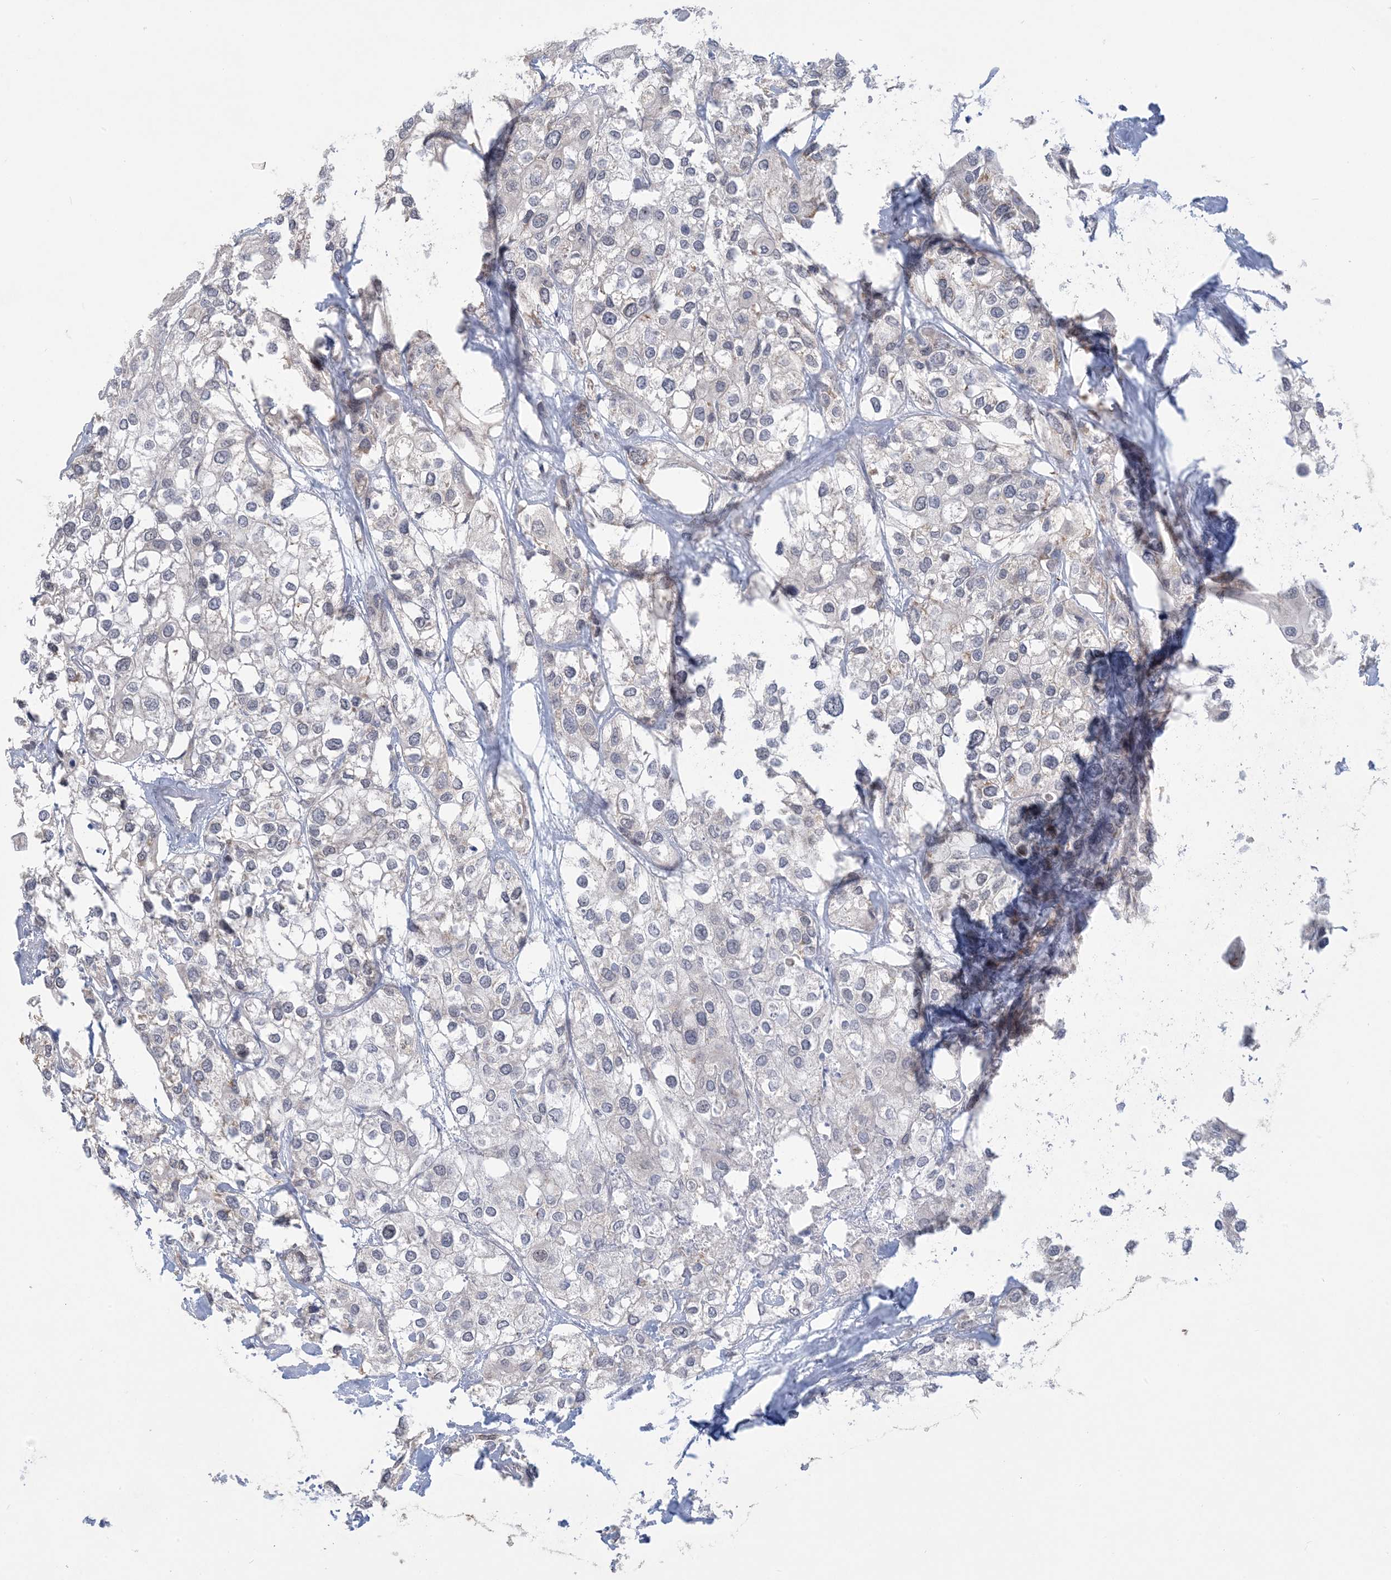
{"staining": {"intensity": "negative", "quantity": "none", "location": "none"}, "tissue": "urothelial cancer", "cell_type": "Tumor cells", "image_type": "cancer", "snomed": [{"axis": "morphology", "description": "Urothelial carcinoma, High grade"}, {"axis": "topography", "description": "Urinary bladder"}], "caption": "IHC image of neoplastic tissue: human high-grade urothelial carcinoma stained with DAB (3,3'-diaminobenzidine) demonstrates no significant protein positivity in tumor cells. (DAB (3,3'-diaminobenzidine) IHC visualized using brightfield microscopy, high magnification).", "gene": "TRMT10C", "patient": {"sex": "male", "age": 64}}